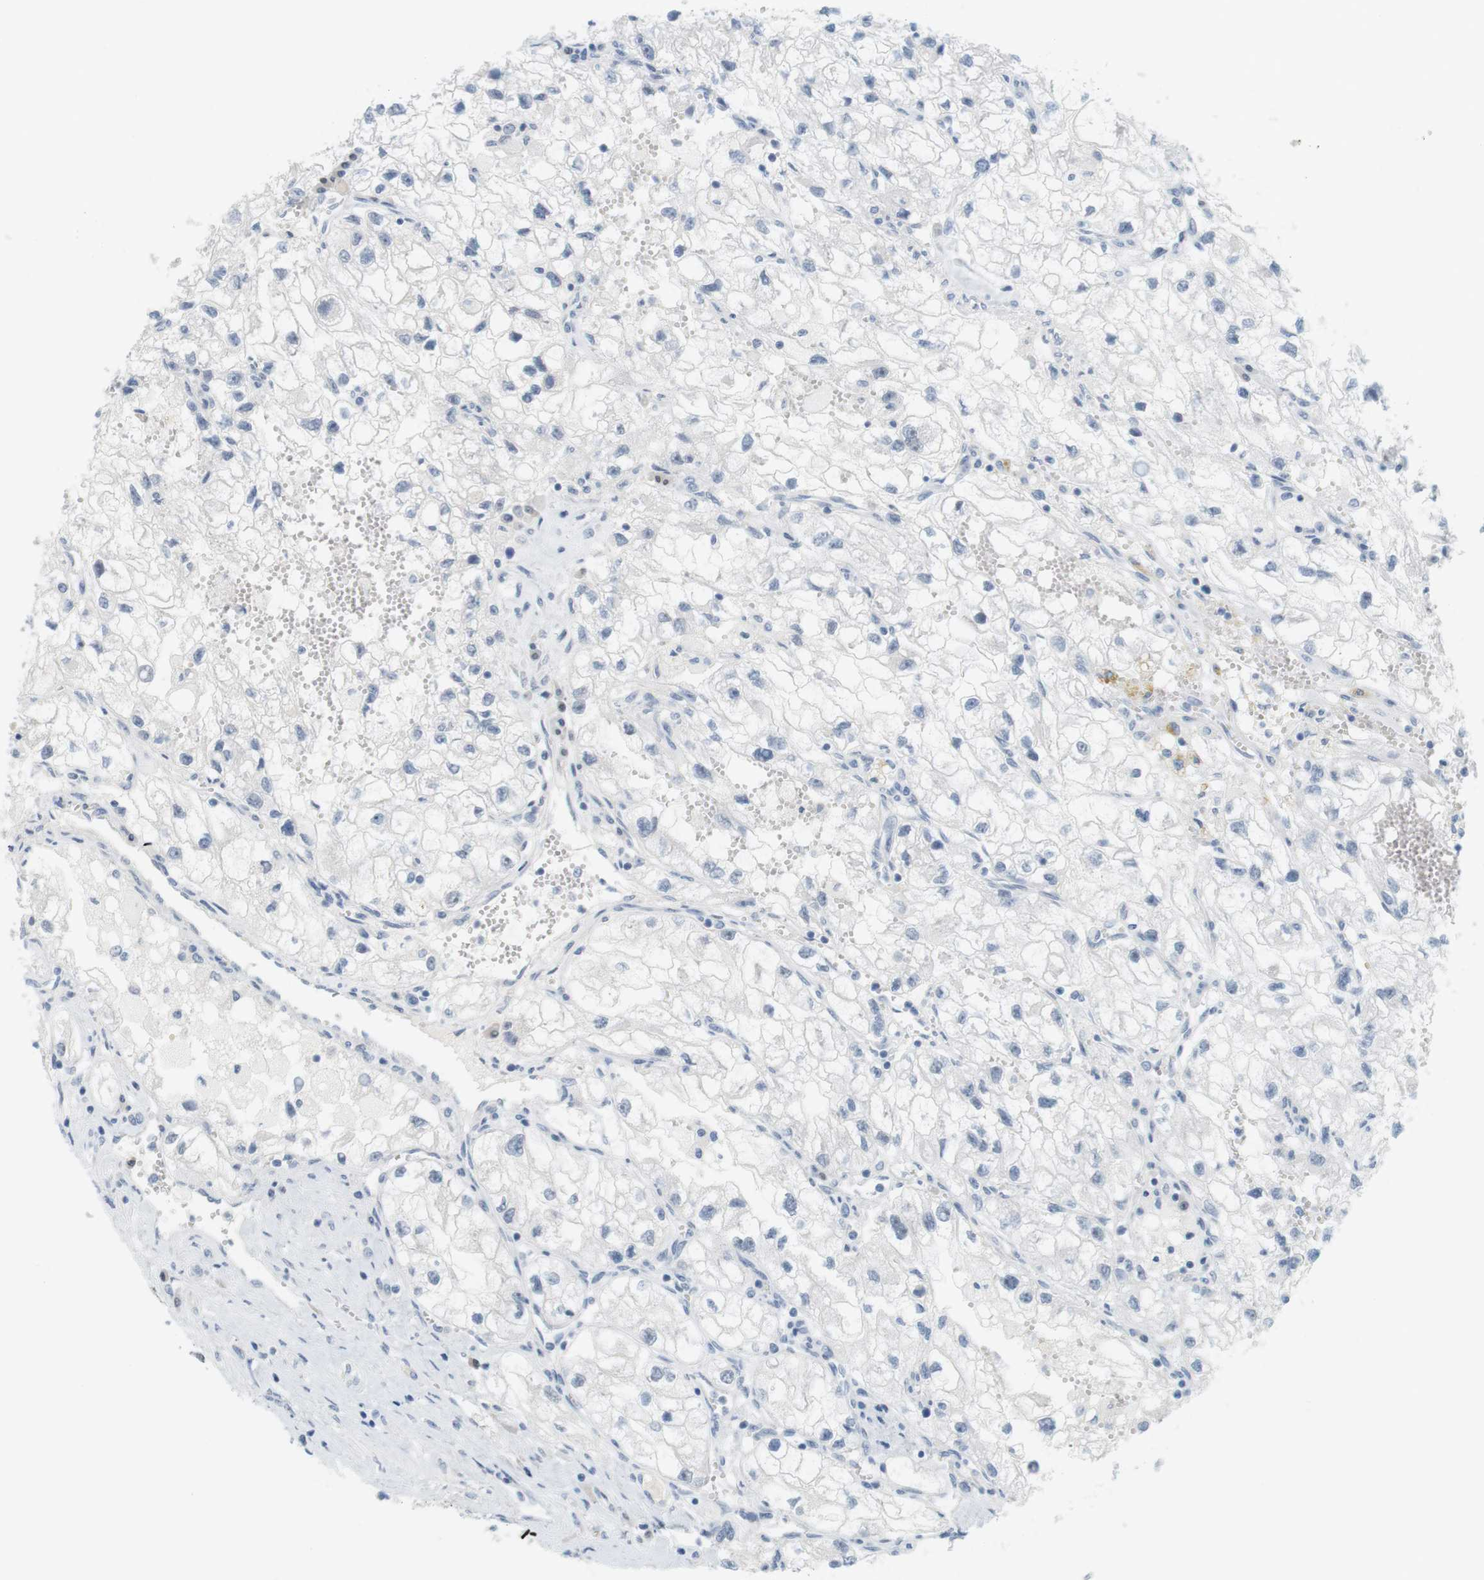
{"staining": {"intensity": "negative", "quantity": "none", "location": "none"}, "tissue": "renal cancer", "cell_type": "Tumor cells", "image_type": "cancer", "snomed": [{"axis": "morphology", "description": "Adenocarcinoma, NOS"}, {"axis": "topography", "description": "Kidney"}], "caption": "IHC of human renal cancer (adenocarcinoma) exhibits no positivity in tumor cells.", "gene": "CREB3L2", "patient": {"sex": "female", "age": 70}}